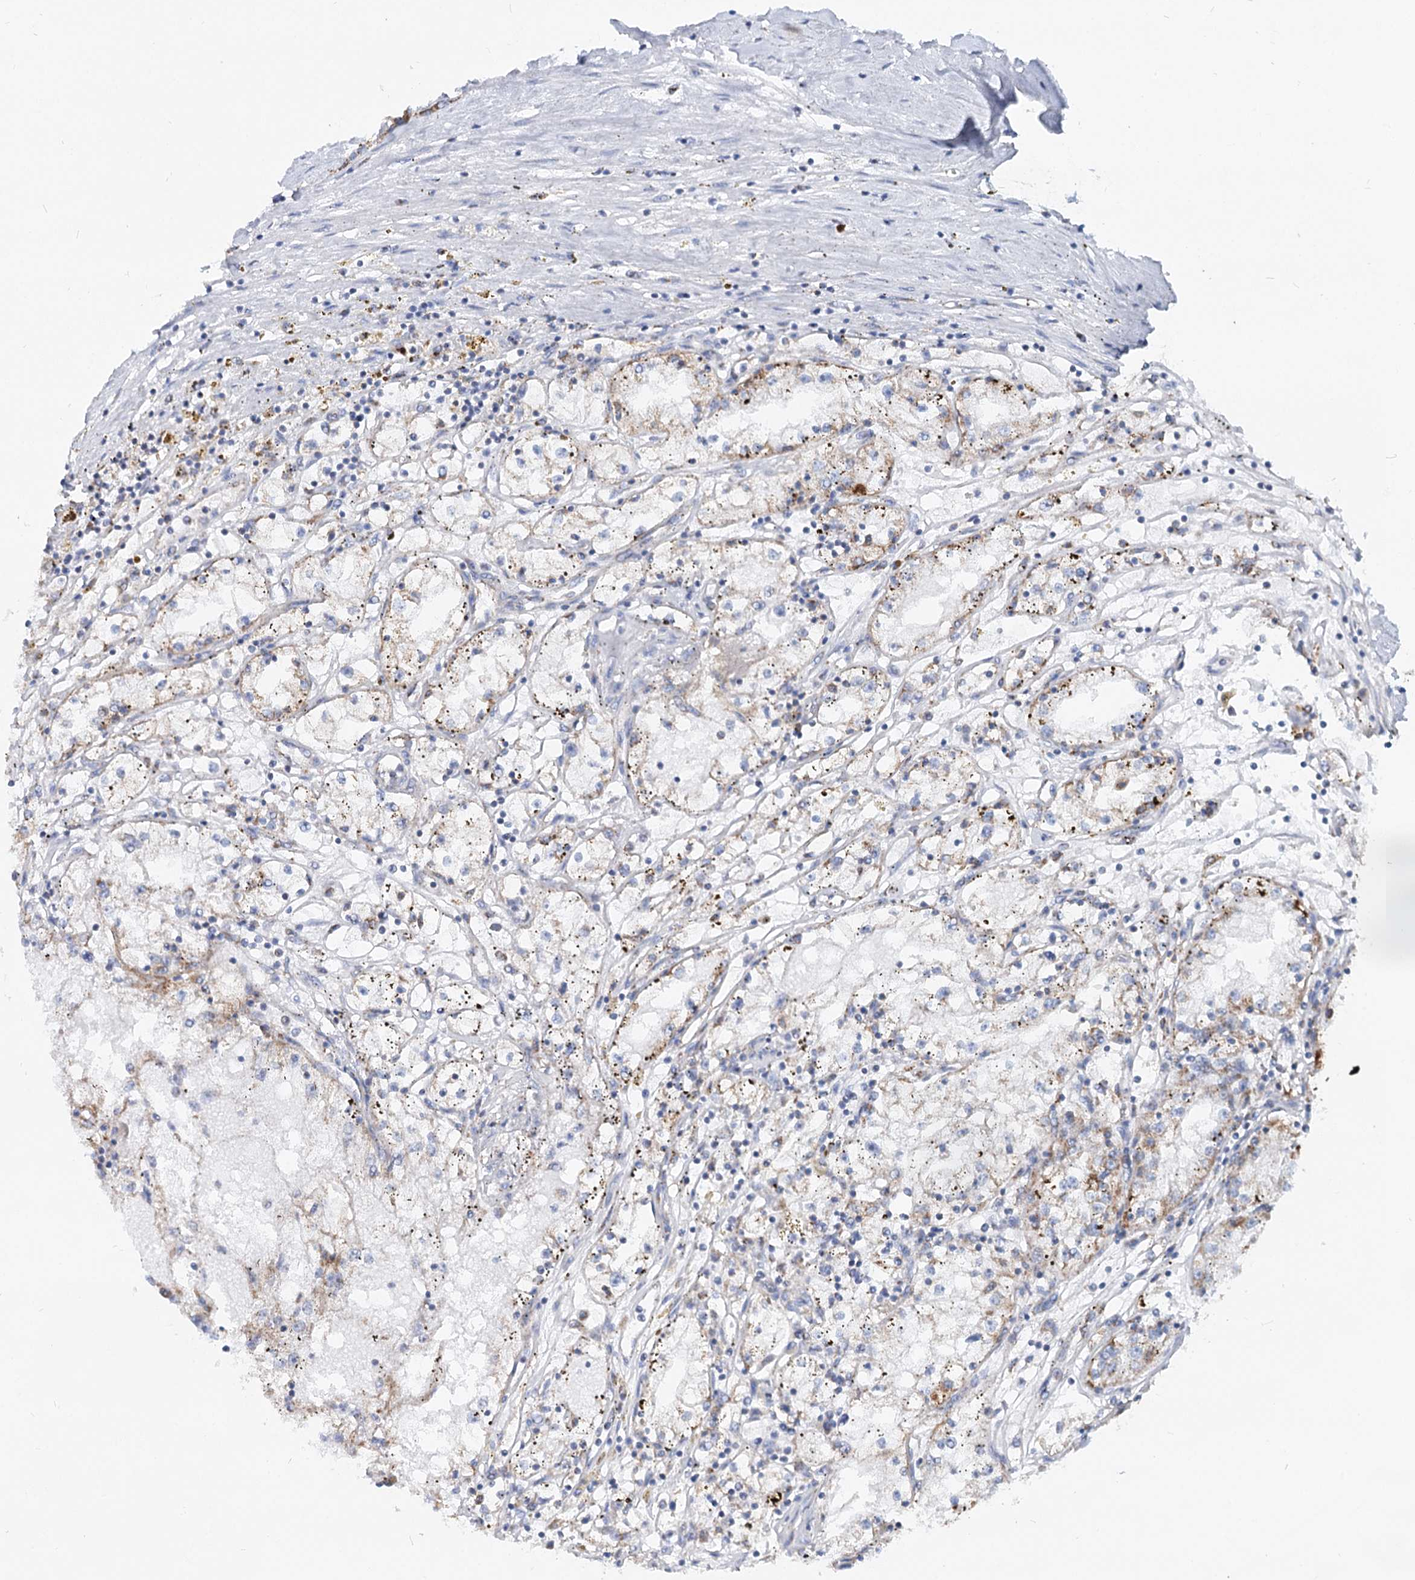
{"staining": {"intensity": "weak", "quantity": "<25%", "location": "cytoplasmic/membranous"}, "tissue": "renal cancer", "cell_type": "Tumor cells", "image_type": "cancer", "snomed": [{"axis": "morphology", "description": "Adenocarcinoma, NOS"}, {"axis": "topography", "description": "Kidney"}], "caption": "DAB (3,3'-diaminobenzidine) immunohistochemical staining of human renal cancer demonstrates no significant staining in tumor cells.", "gene": "MCCC2", "patient": {"sex": "male", "age": 56}}